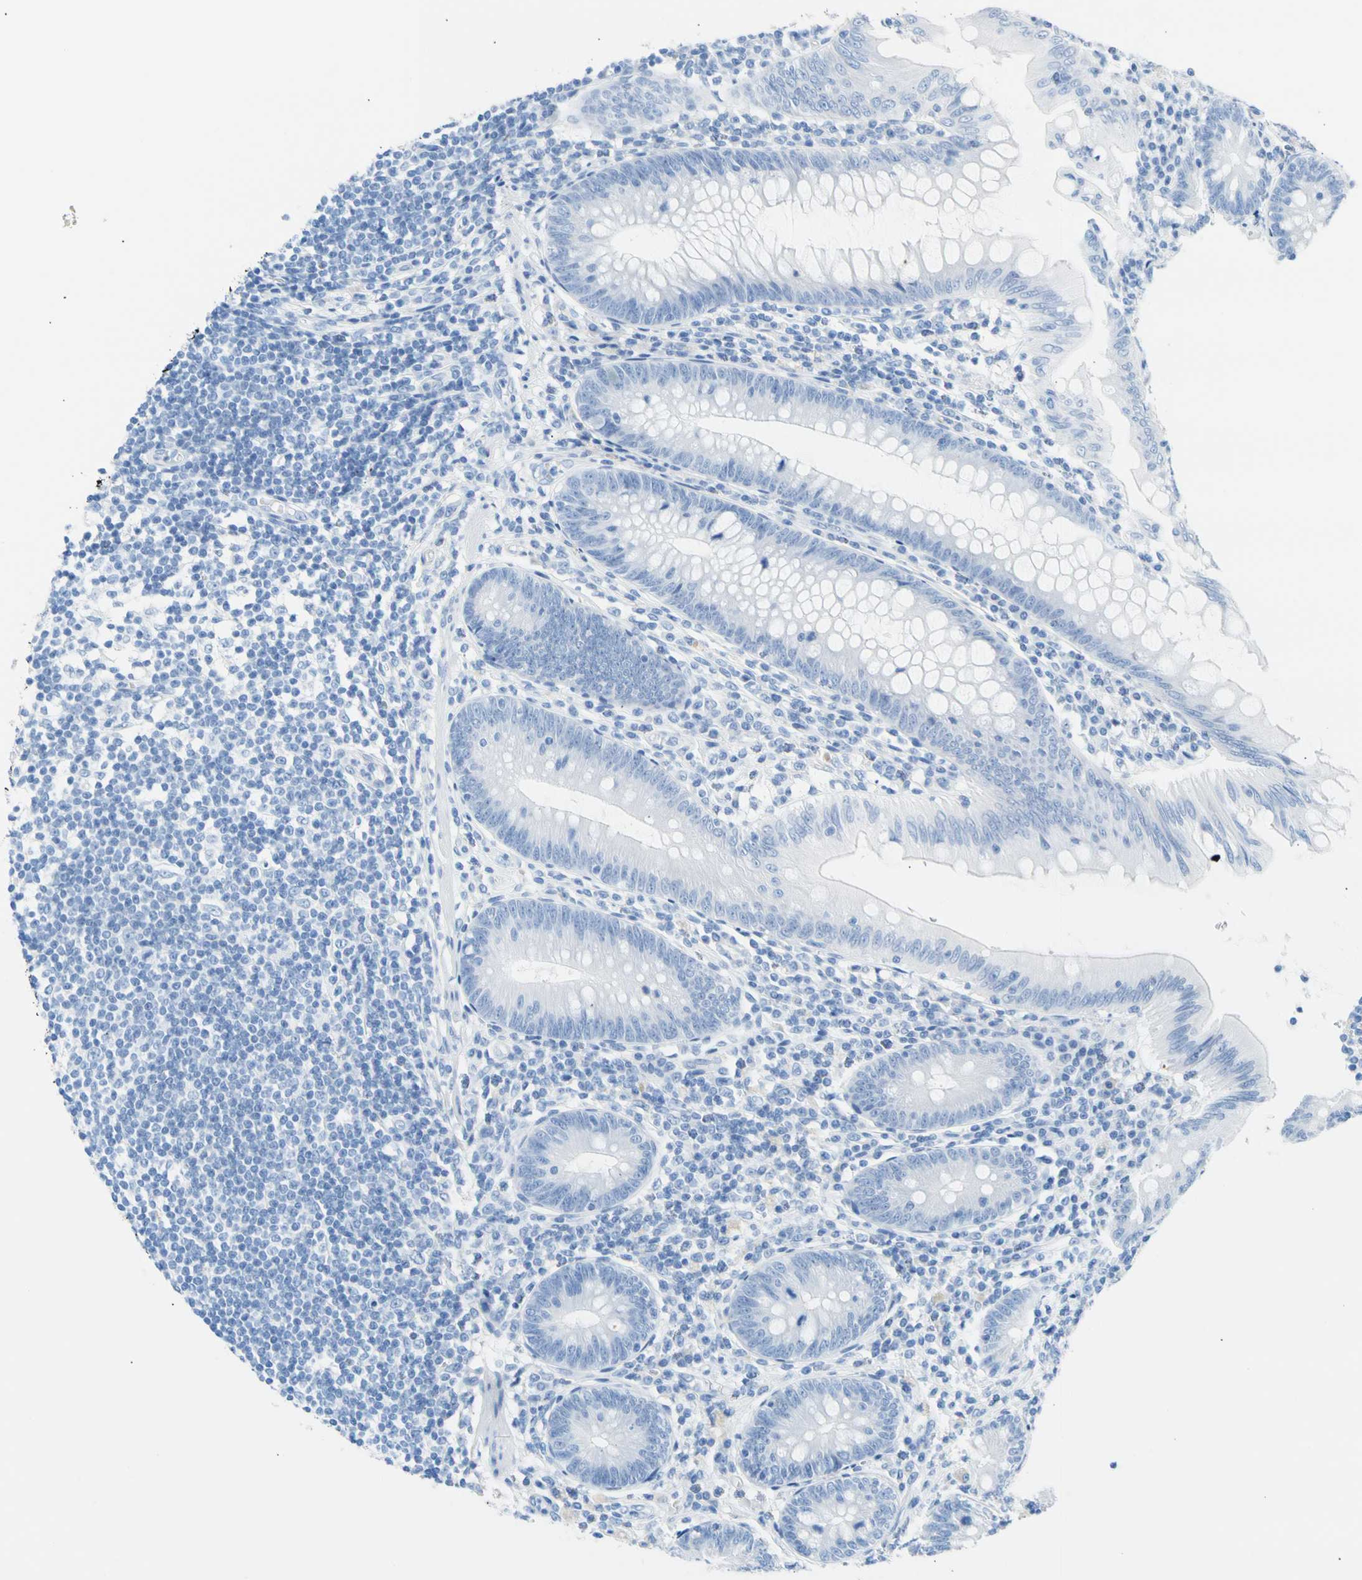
{"staining": {"intensity": "negative", "quantity": "none", "location": "none"}, "tissue": "appendix", "cell_type": "Glandular cells", "image_type": "normal", "snomed": [{"axis": "morphology", "description": "Normal tissue, NOS"}, {"axis": "morphology", "description": "Inflammation, NOS"}, {"axis": "topography", "description": "Appendix"}], "caption": "DAB immunohistochemical staining of benign appendix reveals no significant staining in glandular cells. The staining is performed using DAB (3,3'-diaminobenzidine) brown chromogen with nuclei counter-stained in using hematoxylin.", "gene": "CEL", "patient": {"sex": "male", "age": 46}}